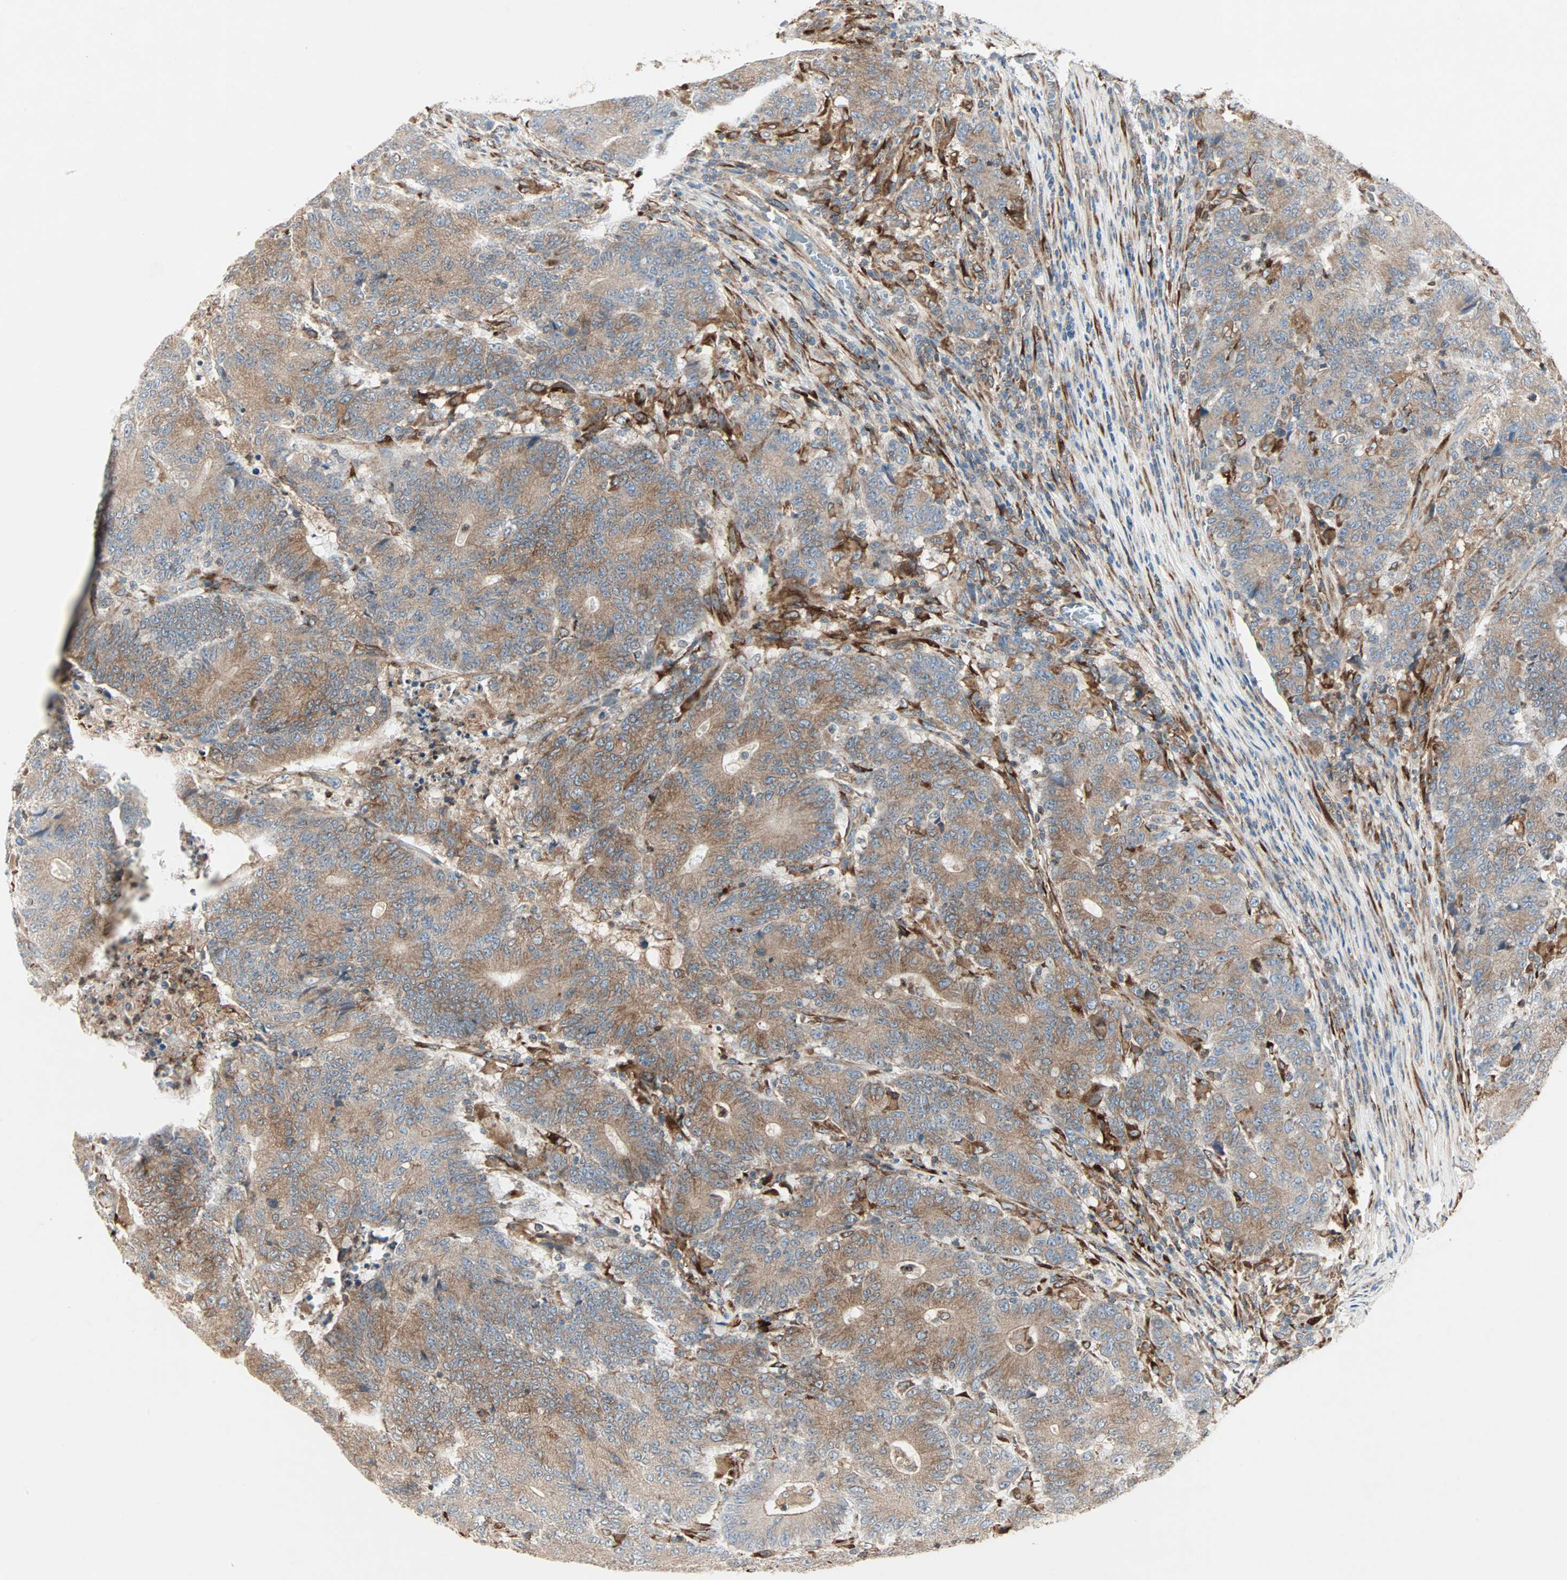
{"staining": {"intensity": "moderate", "quantity": ">75%", "location": "cytoplasmic/membranous"}, "tissue": "colorectal cancer", "cell_type": "Tumor cells", "image_type": "cancer", "snomed": [{"axis": "morphology", "description": "Normal tissue, NOS"}, {"axis": "morphology", "description": "Adenocarcinoma, NOS"}, {"axis": "topography", "description": "Colon"}], "caption": "Colorectal cancer was stained to show a protein in brown. There is medium levels of moderate cytoplasmic/membranous staining in about >75% of tumor cells.", "gene": "H6PD", "patient": {"sex": "female", "age": 75}}